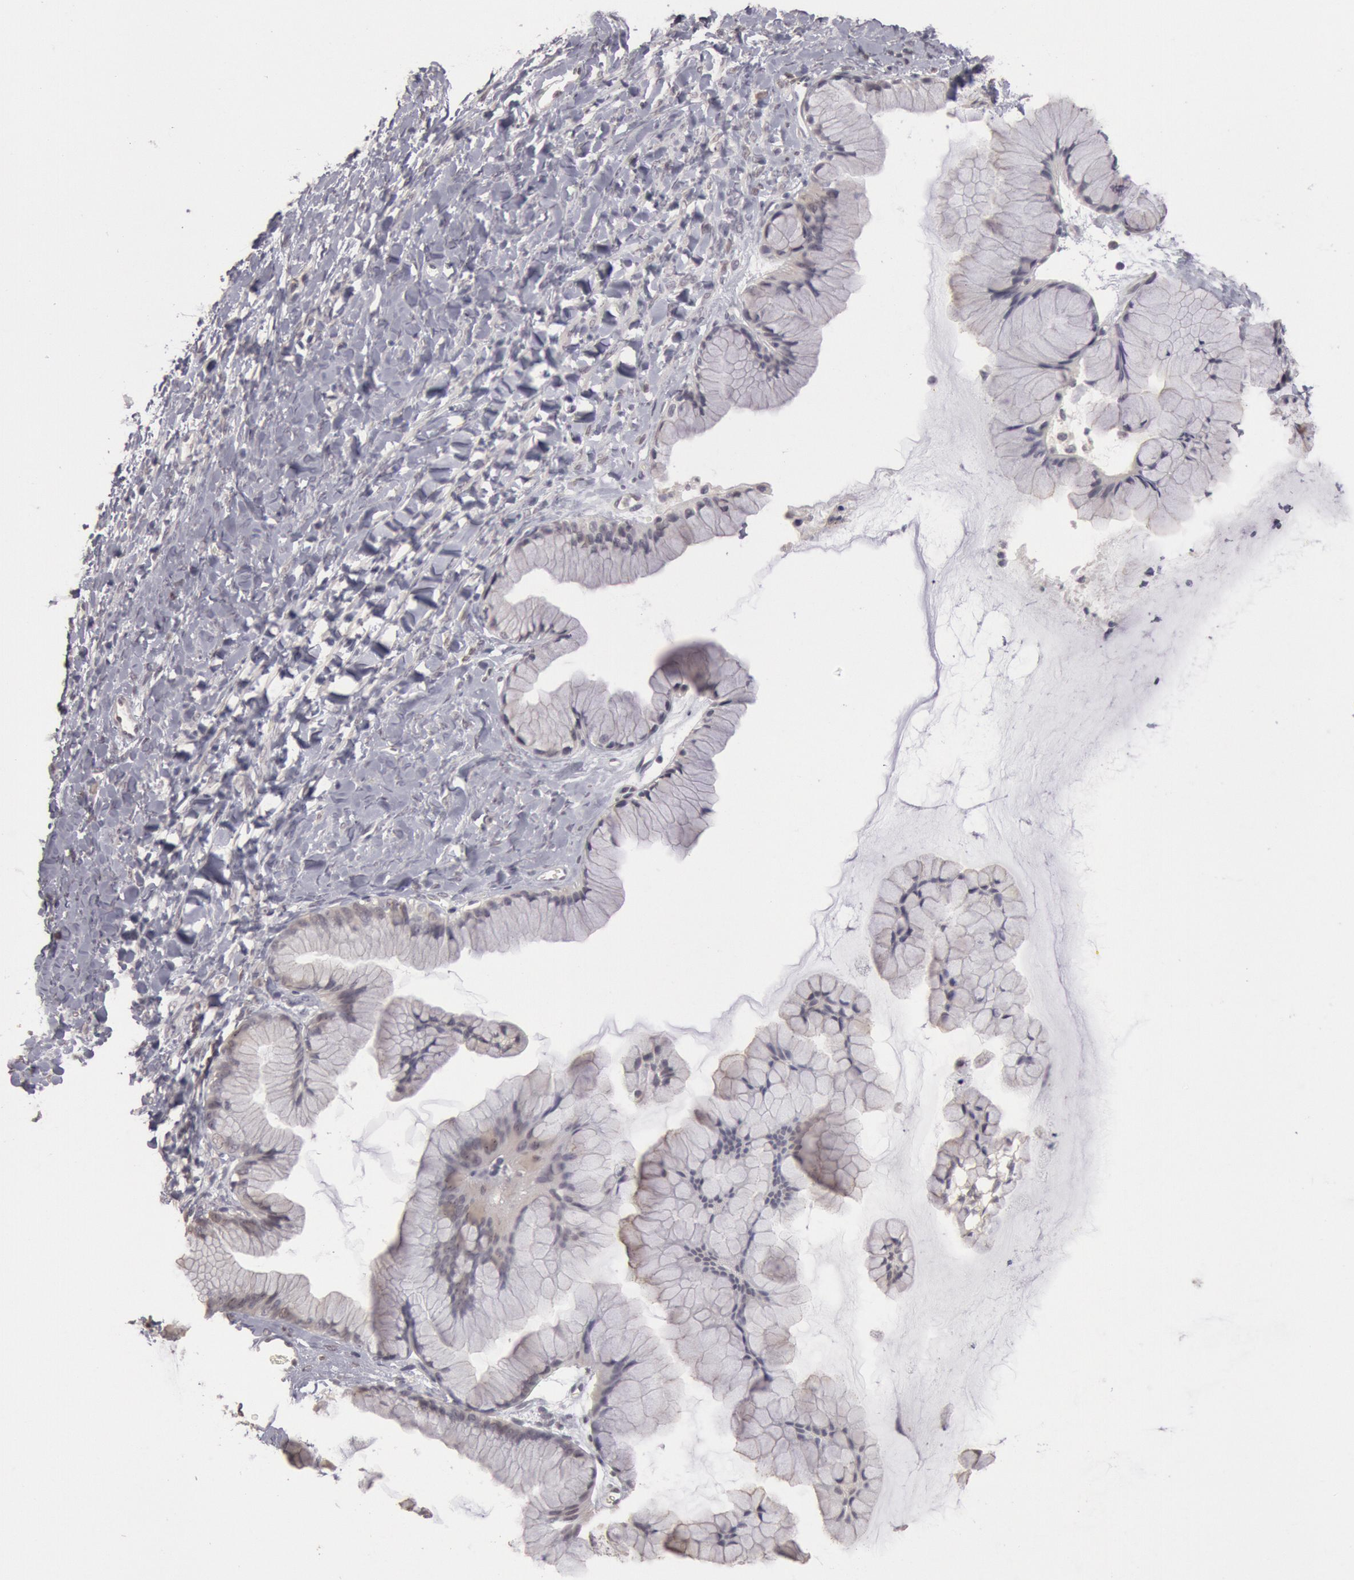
{"staining": {"intensity": "negative", "quantity": "none", "location": "none"}, "tissue": "ovarian cancer", "cell_type": "Tumor cells", "image_type": "cancer", "snomed": [{"axis": "morphology", "description": "Cystadenocarcinoma, mucinous, NOS"}, {"axis": "topography", "description": "Ovary"}], "caption": "Photomicrograph shows no significant protein positivity in tumor cells of ovarian mucinous cystadenocarcinoma.", "gene": "RIMBP3C", "patient": {"sex": "female", "age": 41}}